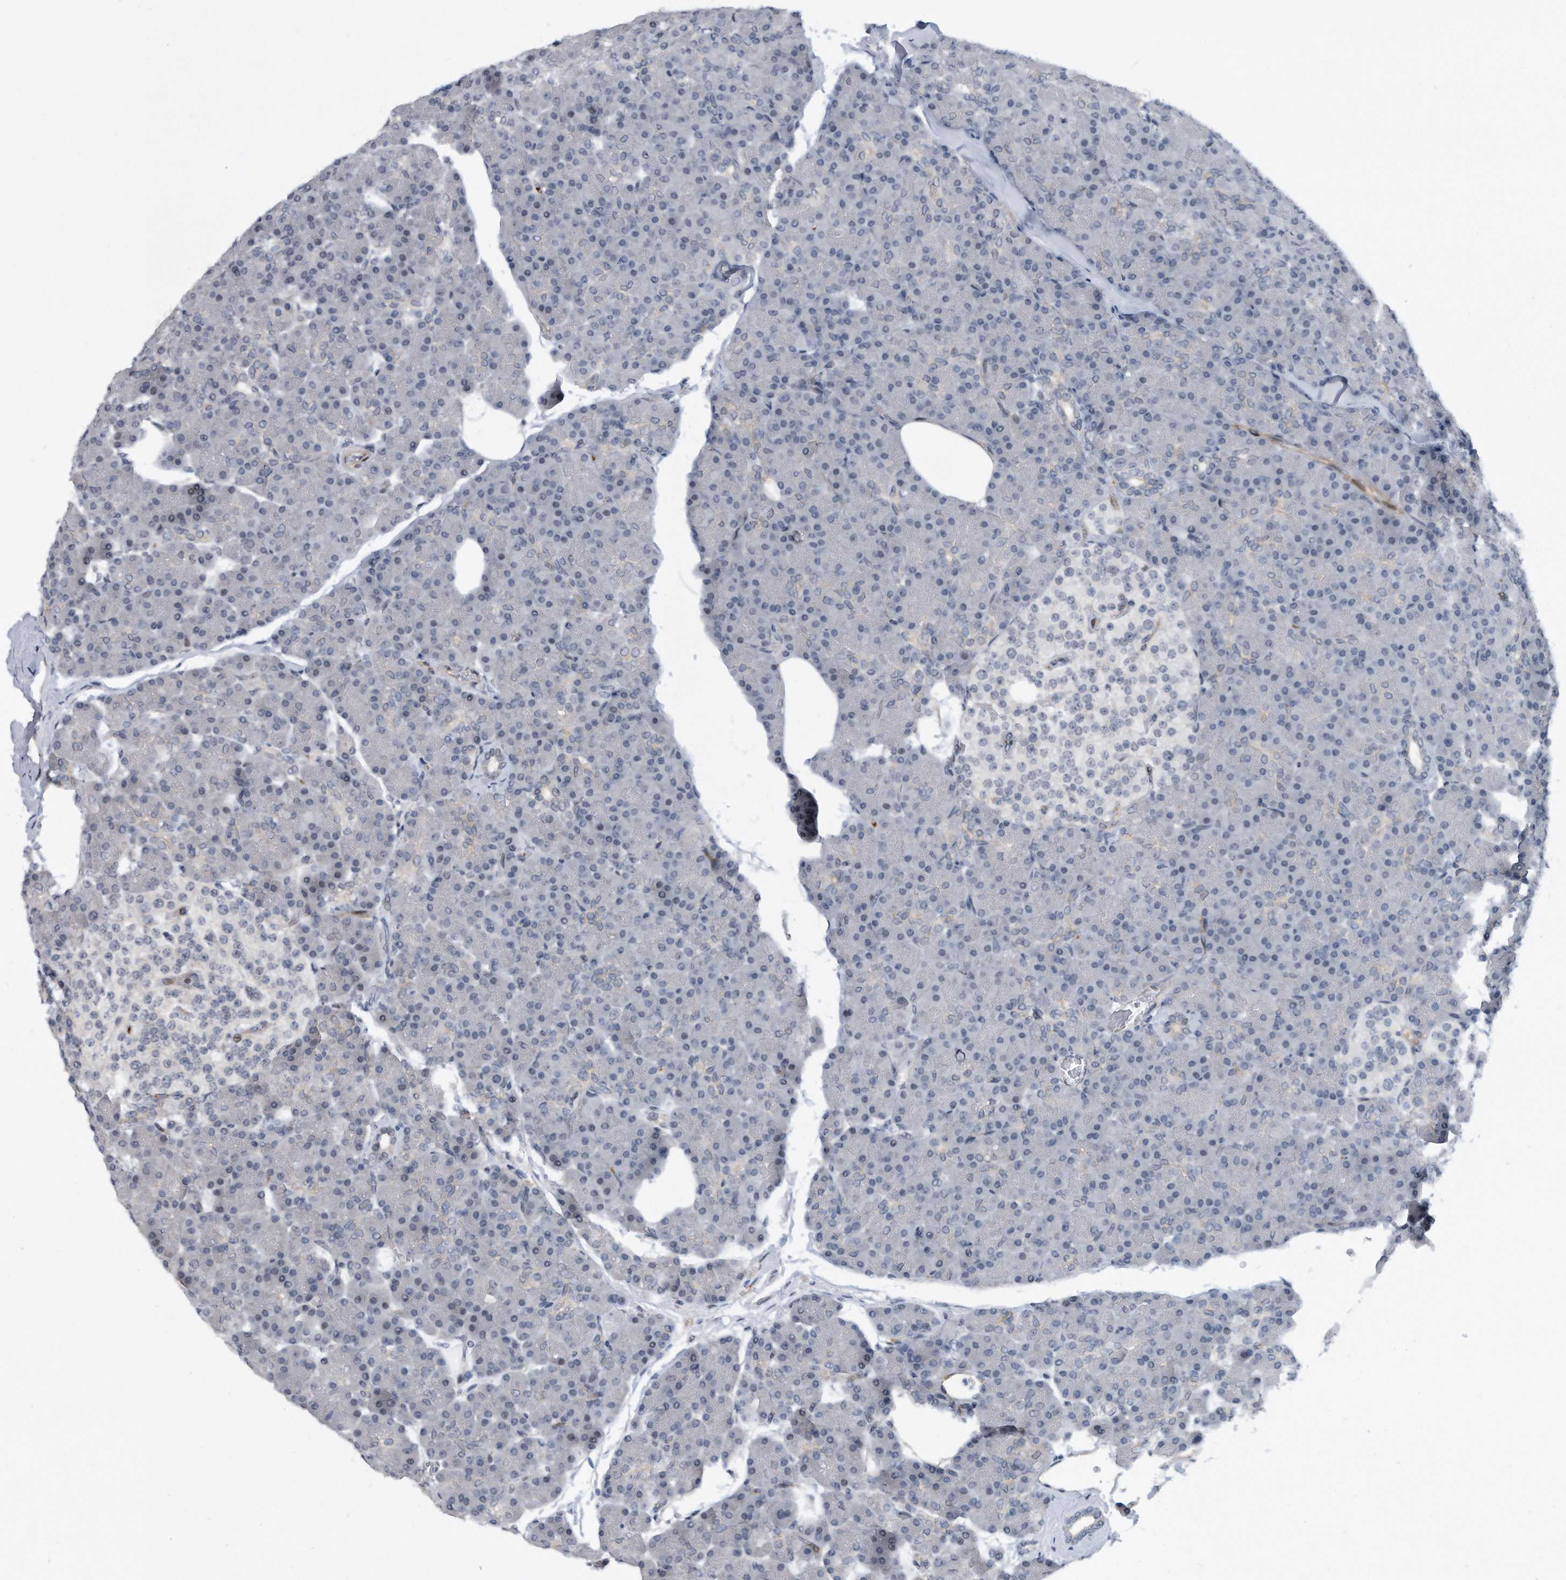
{"staining": {"intensity": "weak", "quantity": "<25%", "location": "cytoplasmic/membranous"}, "tissue": "pancreas", "cell_type": "Exocrine glandular cells", "image_type": "normal", "snomed": [{"axis": "morphology", "description": "Normal tissue, NOS"}, {"axis": "topography", "description": "Pancreas"}], "caption": "The immunohistochemistry histopathology image has no significant staining in exocrine glandular cells of pancreas. (Immunohistochemistry, brightfield microscopy, high magnification).", "gene": "PGBD2", "patient": {"sex": "female", "age": 43}}